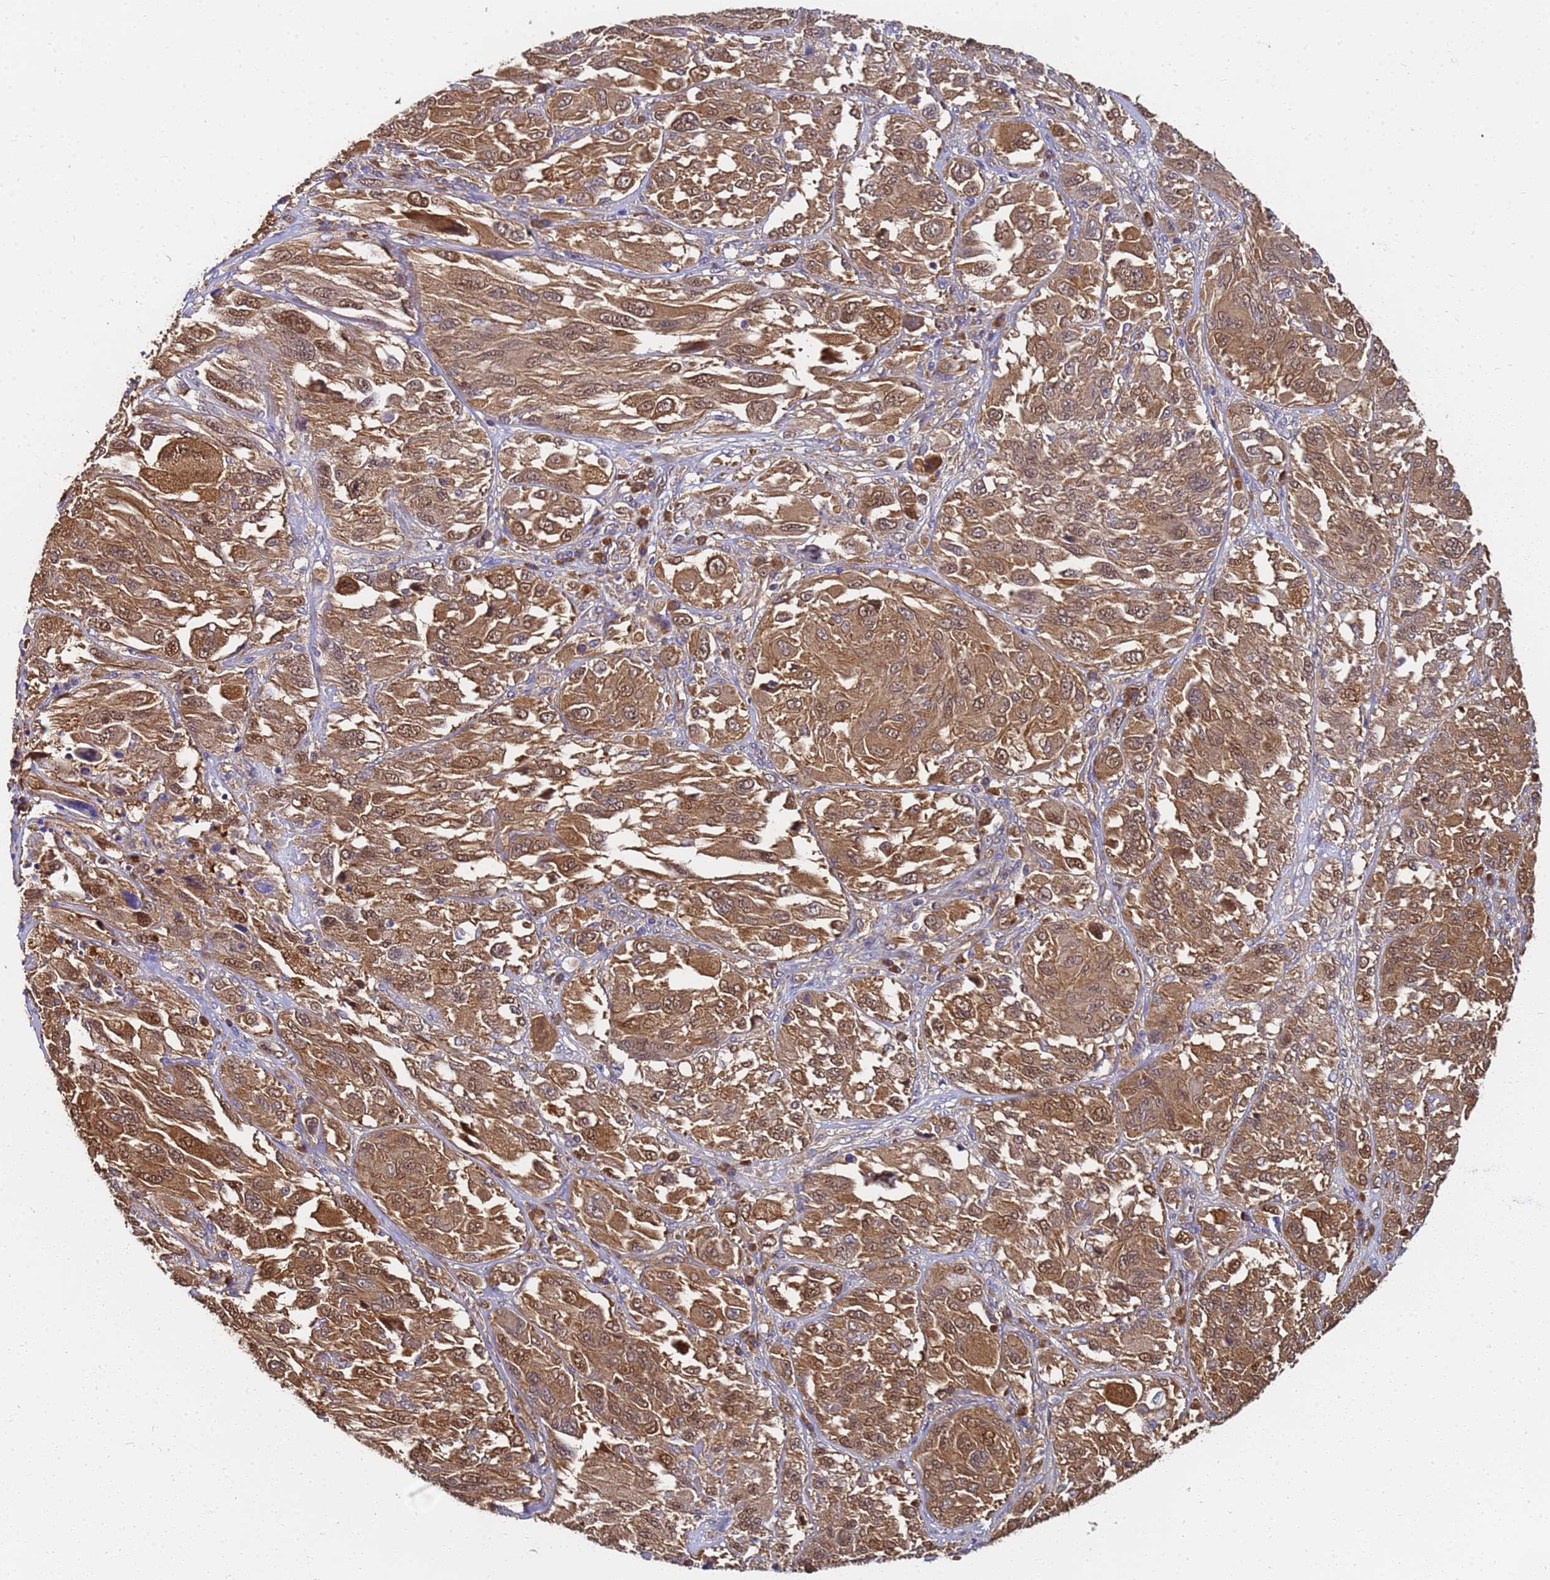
{"staining": {"intensity": "moderate", "quantity": ">75%", "location": "cytoplasmic/membranous,nuclear"}, "tissue": "melanoma", "cell_type": "Tumor cells", "image_type": "cancer", "snomed": [{"axis": "morphology", "description": "Malignant melanoma, NOS"}, {"axis": "topography", "description": "Skin"}], "caption": "Protein positivity by IHC shows moderate cytoplasmic/membranous and nuclear staining in about >75% of tumor cells in melanoma. The protein of interest is shown in brown color, while the nuclei are stained blue.", "gene": "NME1-NME2", "patient": {"sex": "female", "age": 91}}